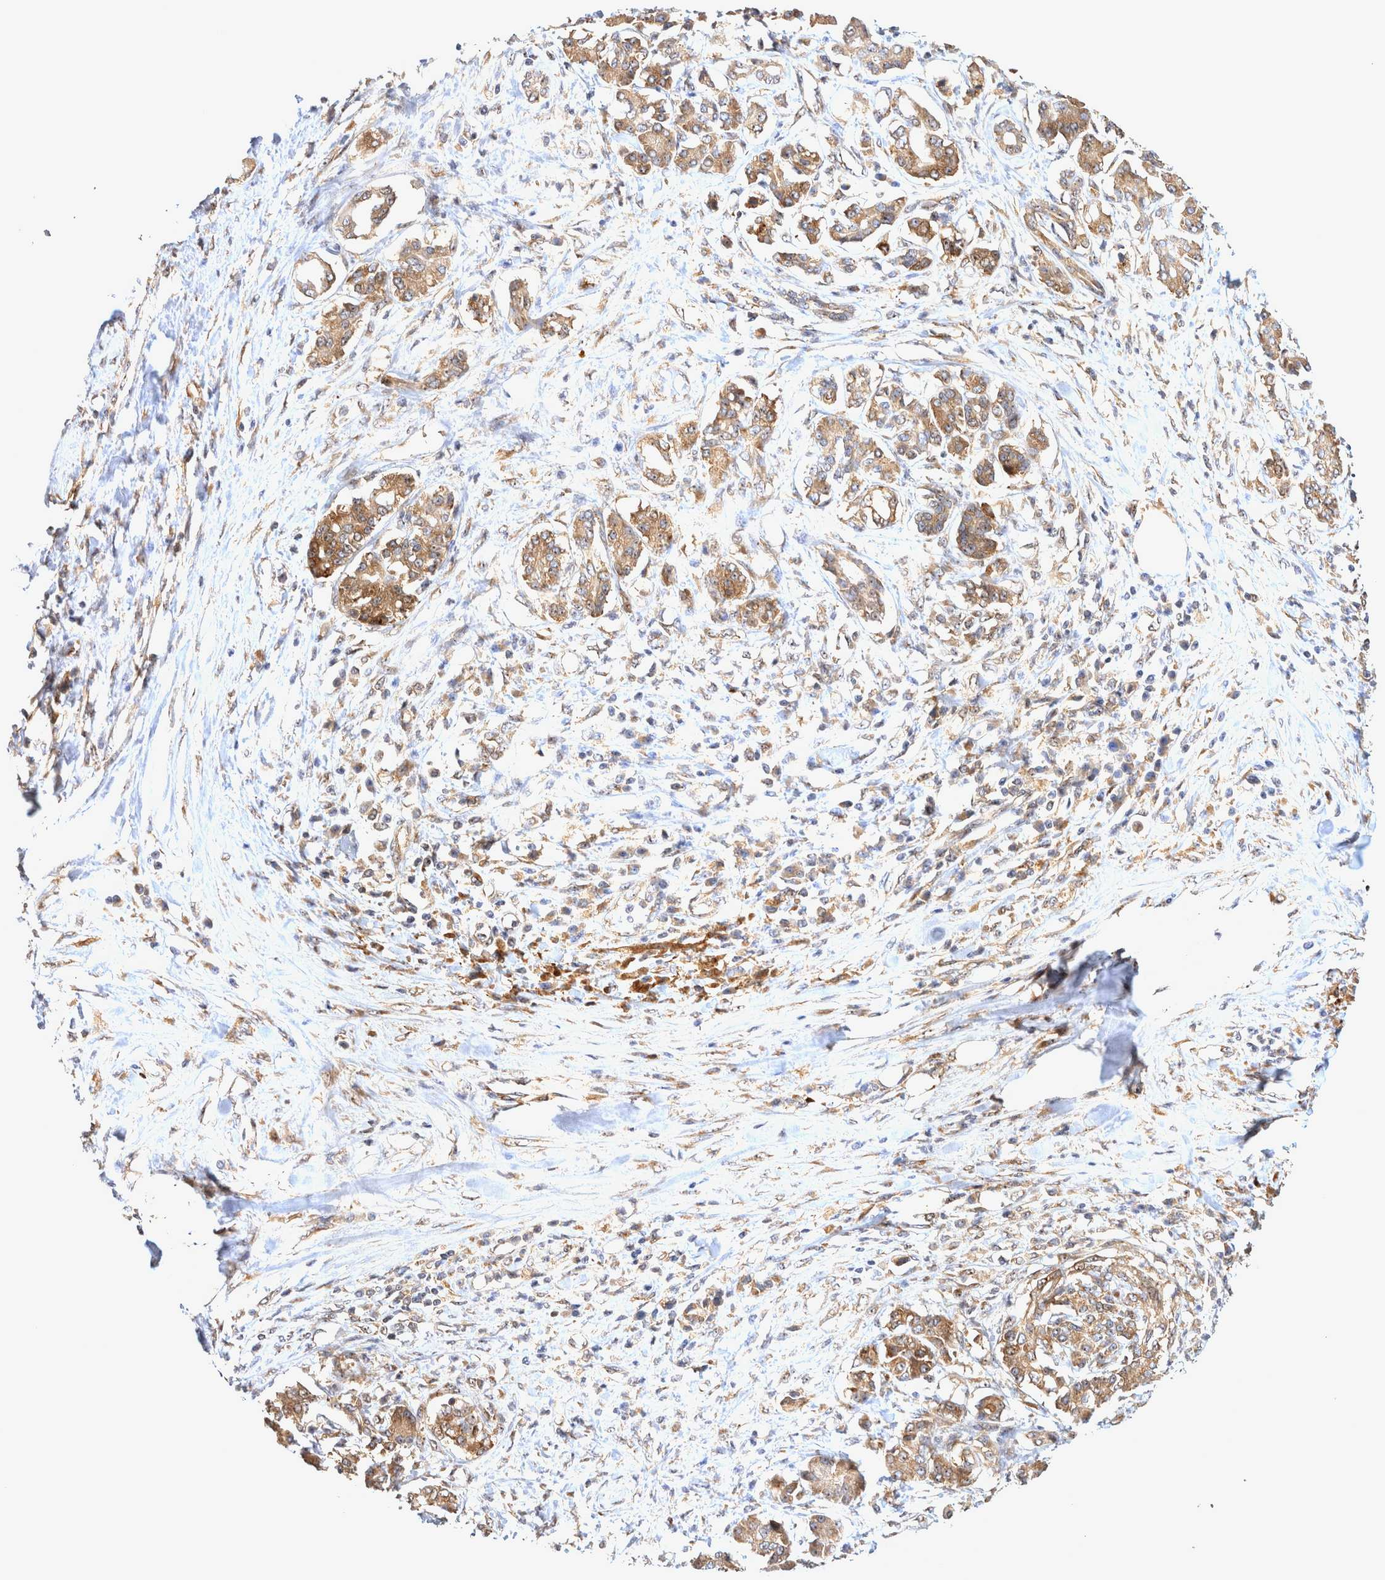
{"staining": {"intensity": "moderate", "quantity": ">75%", "location": "cytoplasmic/membranous"}, "tissue": "pancreatic cancer", "cell_type": "Tumor cells", "image_type": "cancer", "snomed": [{"axis": "morphology", "description": "Adenocarcinoma, NOS"}, {"axis": "topography", "description": "Pancreas"}], "caption": "Protein expression by immunohistochemistry (IHC) shows moderate cytoplasmic/membranous positivity in approximately >75% of tumor cells in pancreatic adenocarcinoma.", "gene": "ATXN2", "patient": {"sex": "female", "age": 56}}